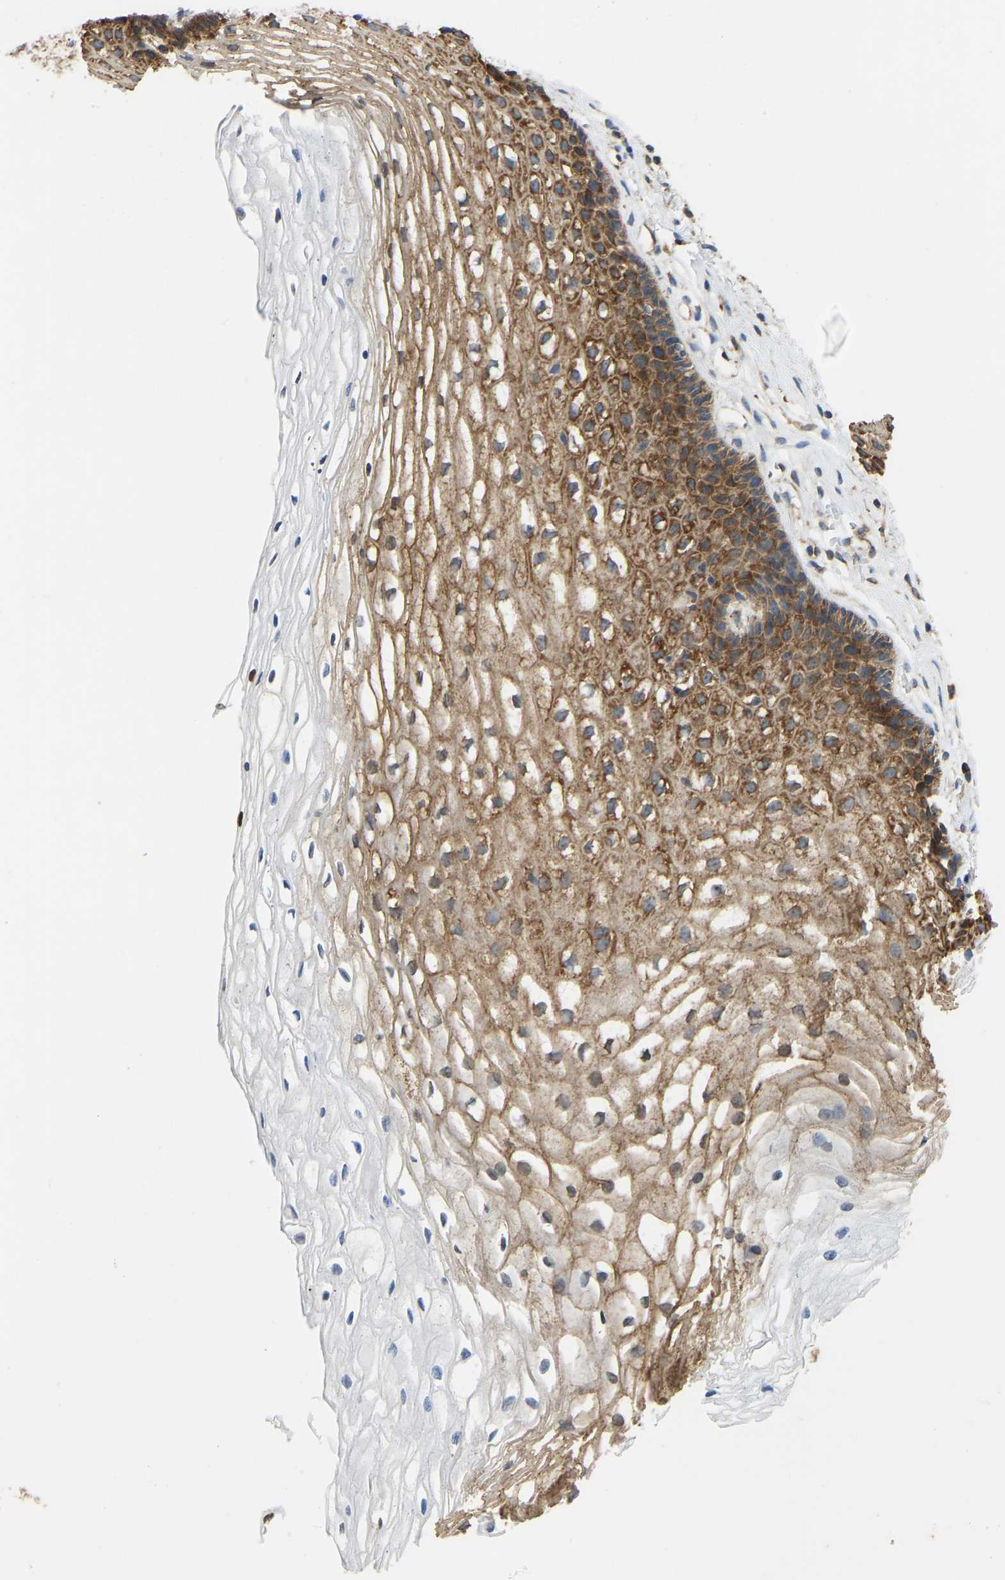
{"staining": {"intensity": "moderate", "quantity": ">75%", "location": "cytoplasmic/membranous"}, "tissue": "cervix", "cell_type": "Glandular cells", "image_type": "normal", "snomed": [{"axis": "morphology", "description": "Normal tissue, NOS"}, {"axis": "topography", "description": "Cervix"}], "caption": "Immunohistochemistry (IHC) (DAB) staining of unremarkable human cervix exhibits moderate cytoplasmic/membranous protein positivity in about >75% of glandular cells. The protein is shown in brown color, while the nuclei are stained blue.", "gene": "RPS6KB2", "patient": {"sex": "female", "age": 77}}